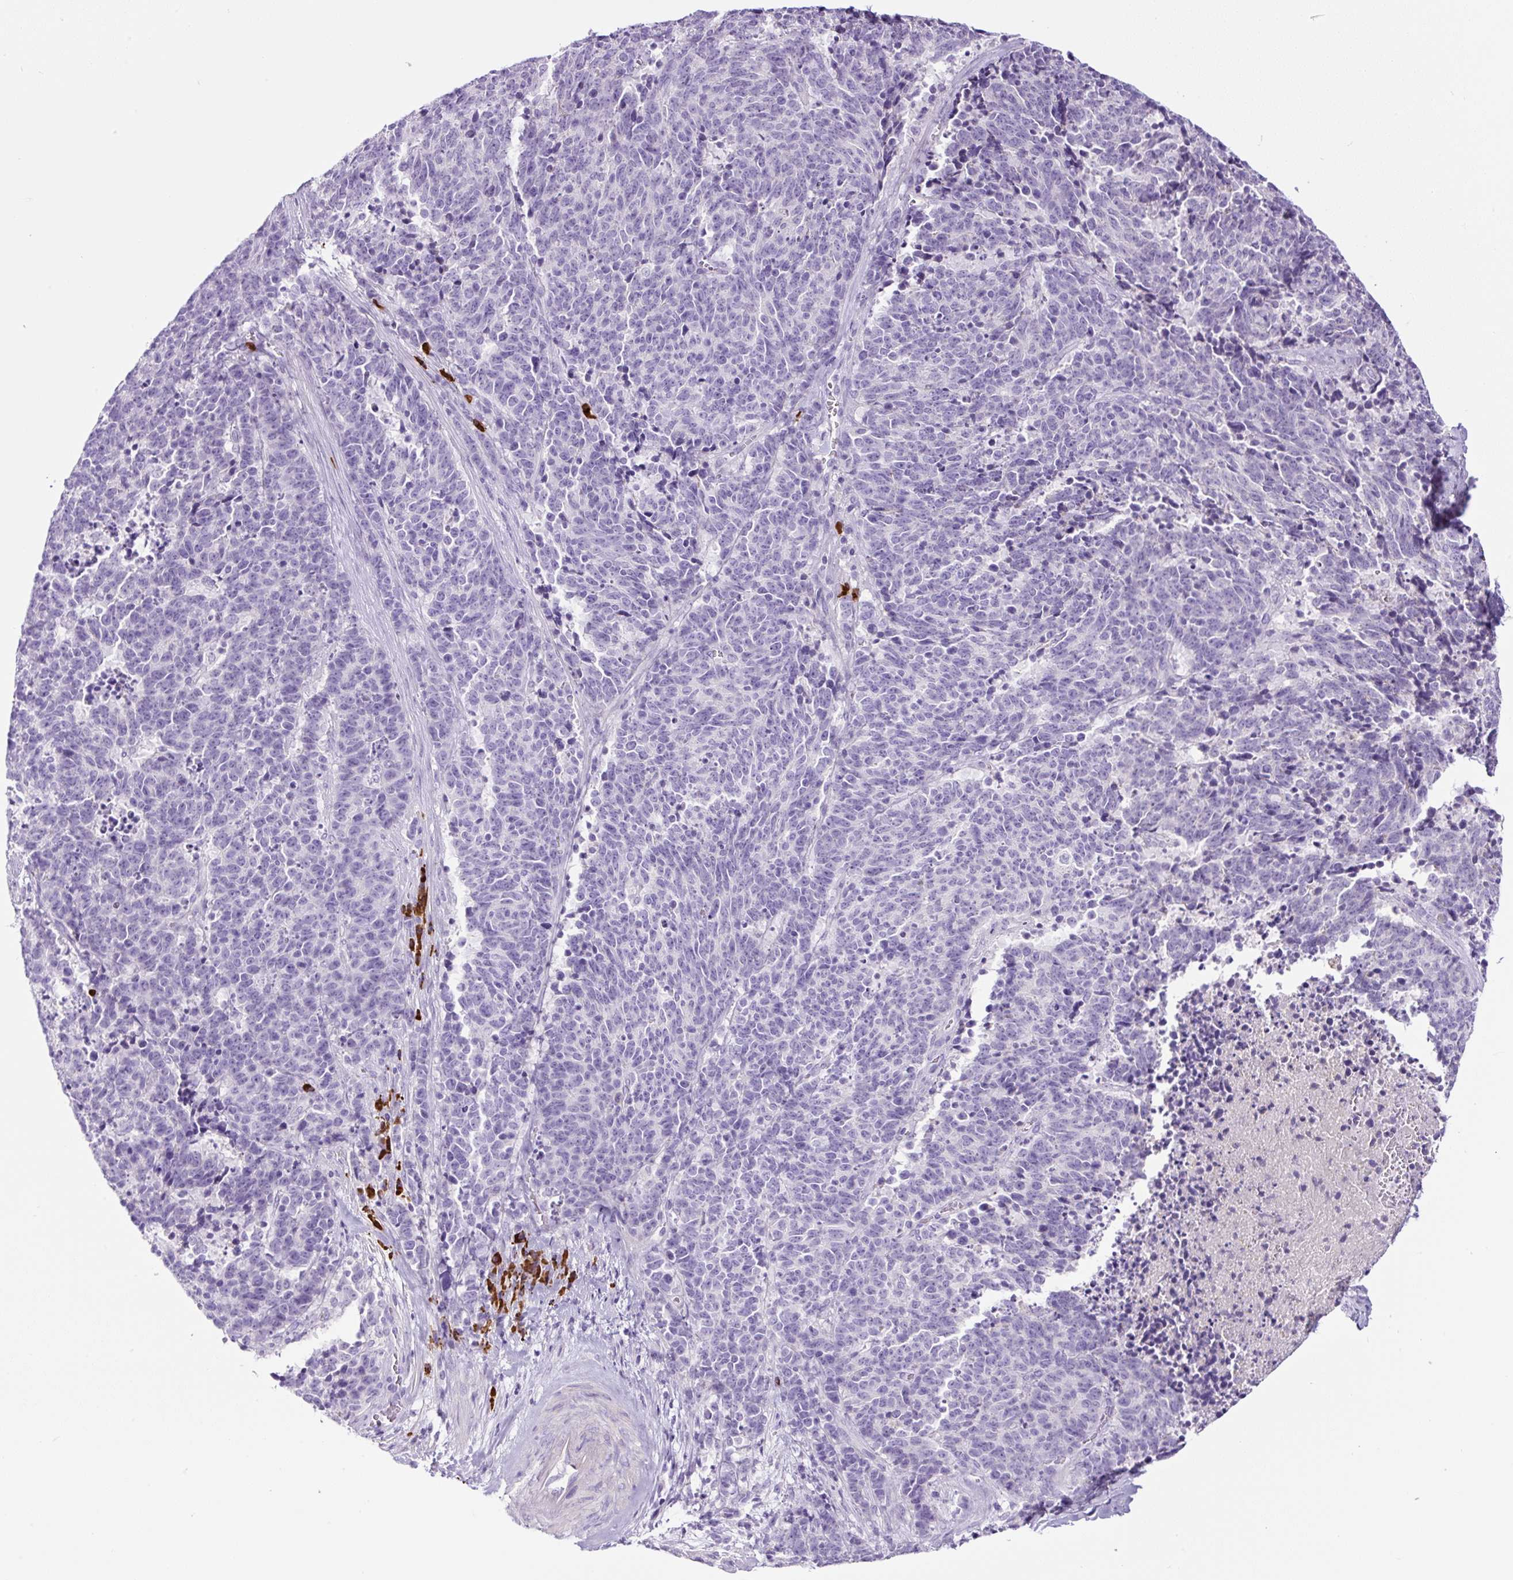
{"staining": {"intensity": "negative", "quantity": "none", "location": "none"}, "tissue": "cervical cancer", "cell_type": "Tumor cells", "image_type": "cancer", "snomed": [{"axis": "morphology", "description": "Squamous cell carcinoma, NOS"}, {"axis": "topography", "description": "Cervix"}], "caption": "Tumor cells are negative for brown protein staining in cervical squamous cell carcinoma.", "gene": "RNF212B", "patient": {"sex": "female", "age": 29}}